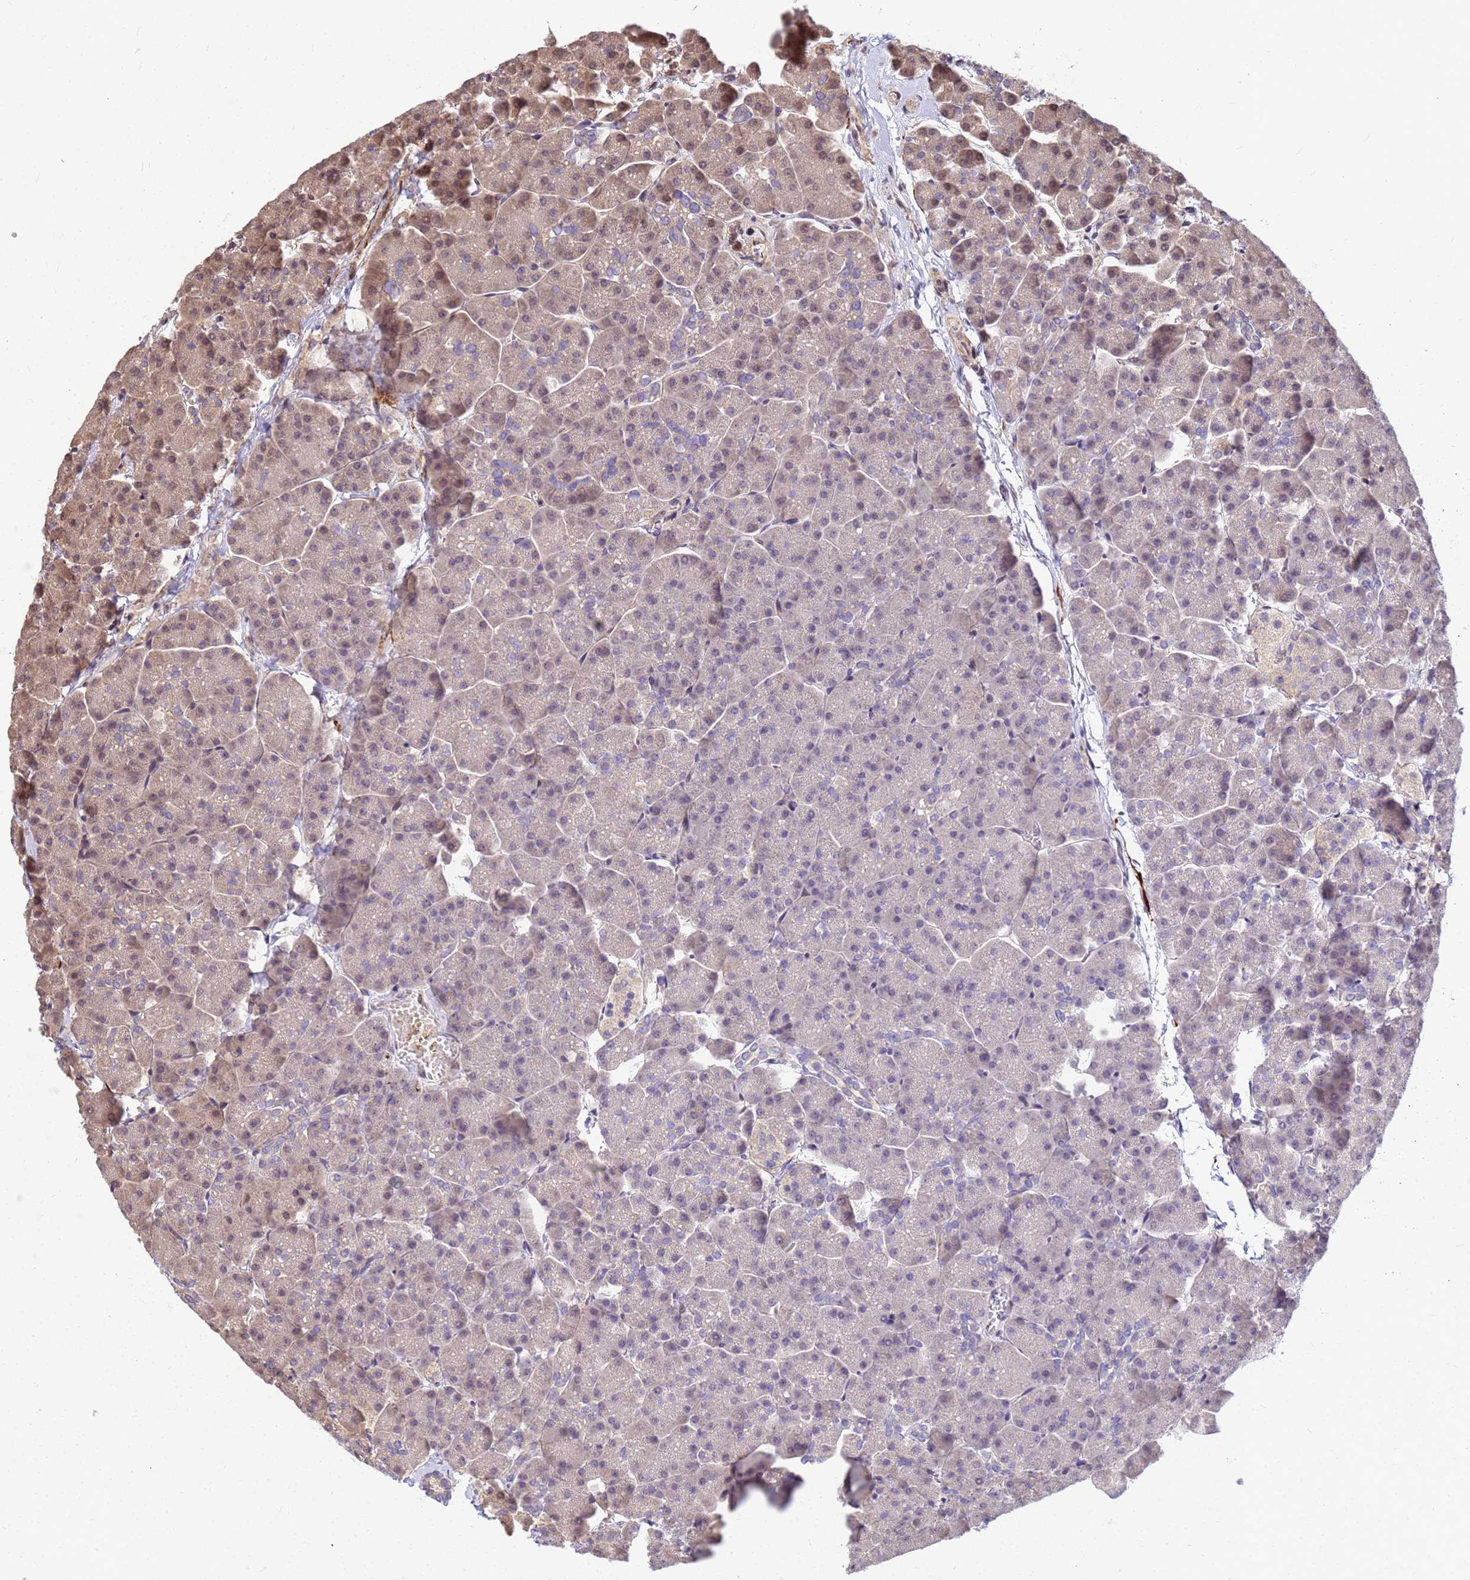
{"staining": {"intensity": "moderate", "quantity": "<25%", "location": "cytoplasmic/membranous,nuclear"}, "tissue": "pancreas", "cell_type": "Exocrine glandular cells", "image_type": "normal", "snomed": [{"axis": "morphology", "description": "Normal tissue, NOS"}, {"axis": "topography", "description": "Pancreas"}, {"axis": "topography", "description": "Peripheral nerve tissue"}], "caption": "Immunohistochemical staining of normal pancreas shows low levels of moderate cytoplasmic/membranous,nuclear positivity in about <25% of exocrine glandular cells. (IHC, brightfield microscopy, high magnification).", "gene": "DUS4L", "patient": {"sex": "male", "age": 54}}